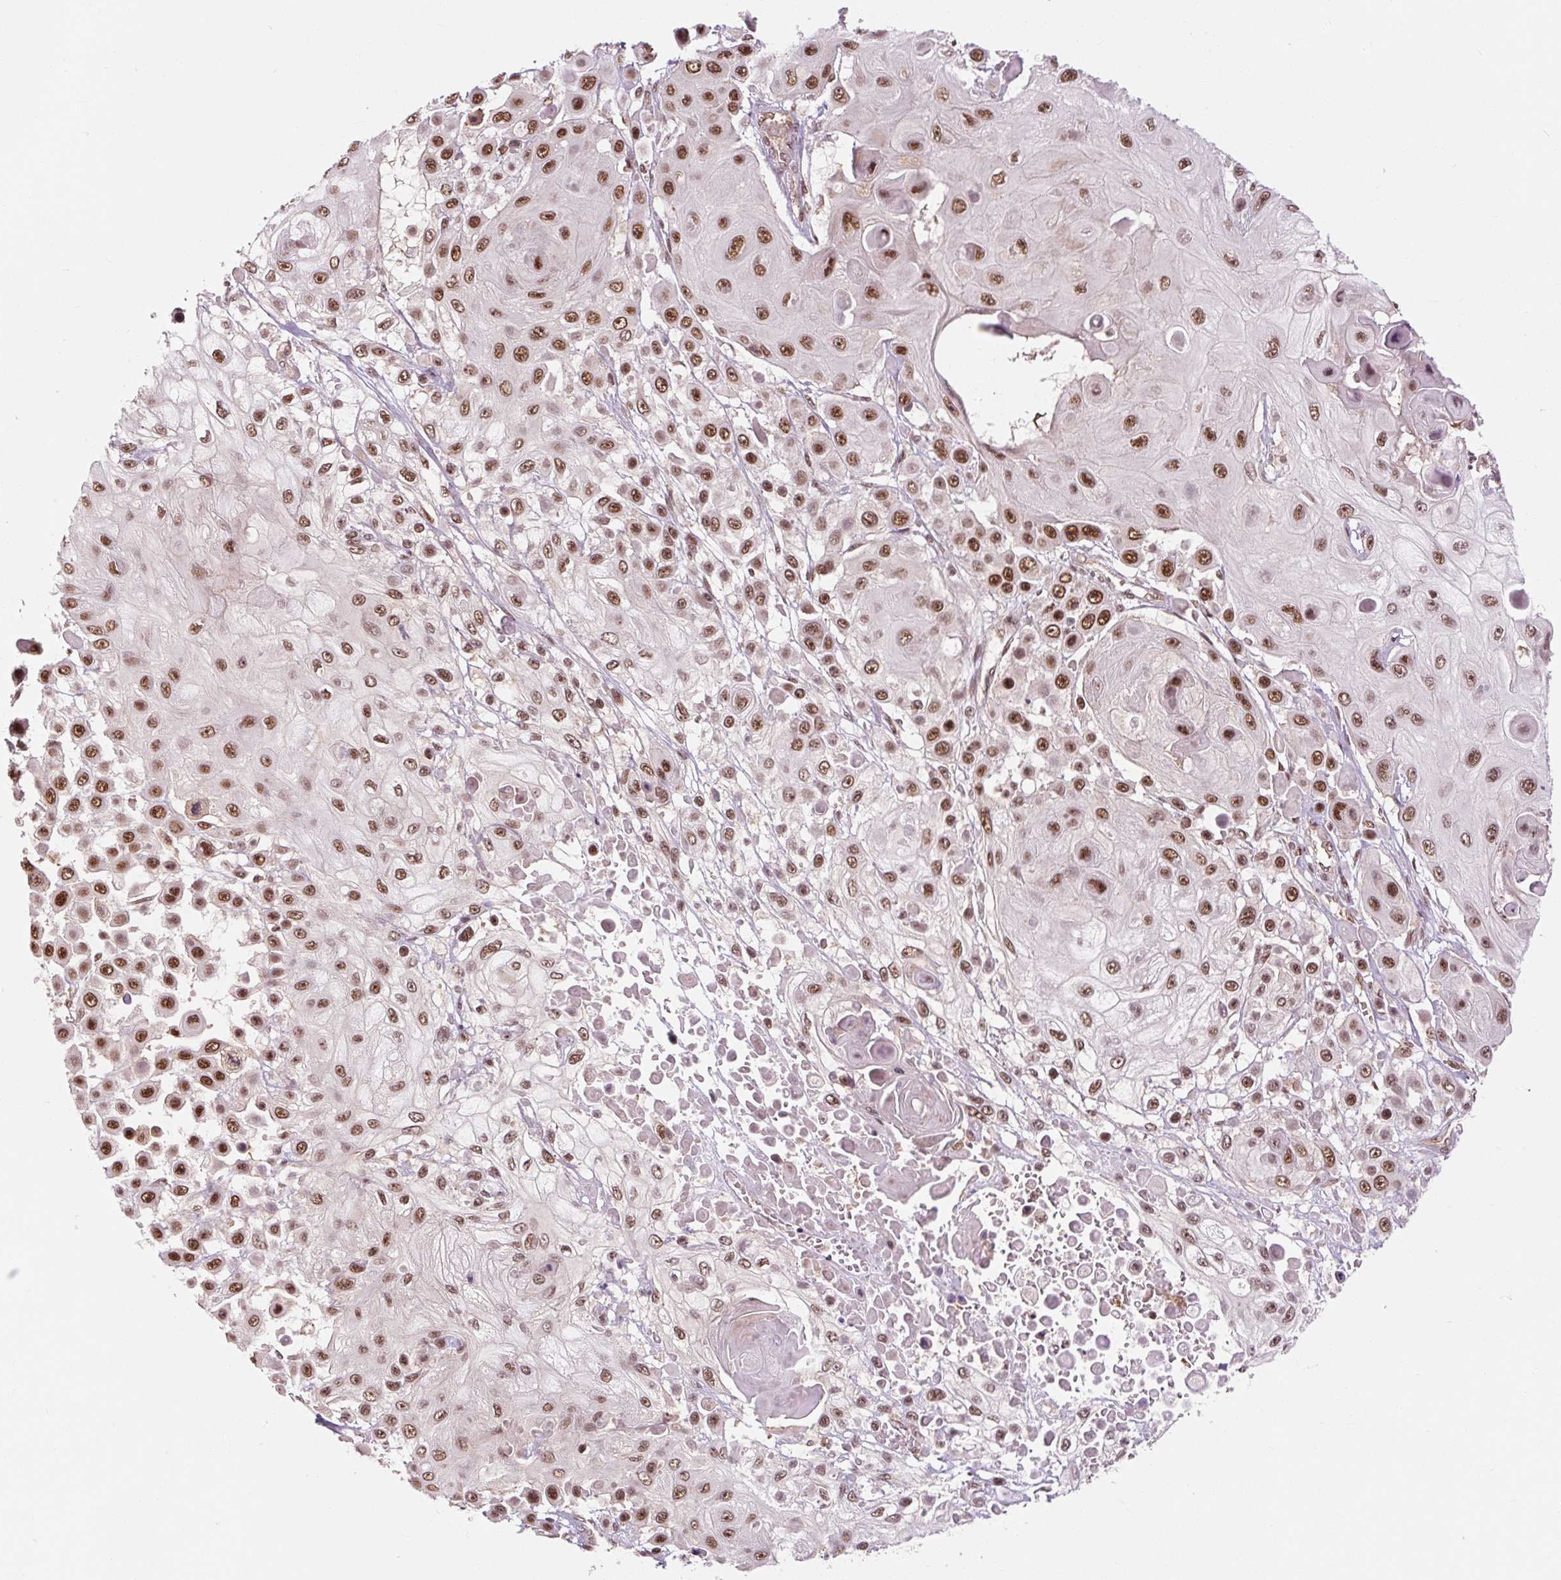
{"staining": {"intensity": "strong", "quantity": ">75%", "location": "nuclear"}, "tissue": "skin cancer", "cell_type": "Tumor cells", "image_type": "cancer", "snomed": [{"axis": "morphology", "description": "Squamous cell carcinoma, NOS"}, {"axis": "topography", "description": "Skin"}], "caption": "A photomicrograph of skin squamous cell carcinoma stained for a protein shows strong nuclear brown staining in tumor cells. (Stains: DAB (3,3'-diaminobenzidine) in brown, nuclei in blue, Microscopy: brightfield microscopy at high magnification).", "gene": "CSTF1", "patient": {"sex": "male", "age": 67}}